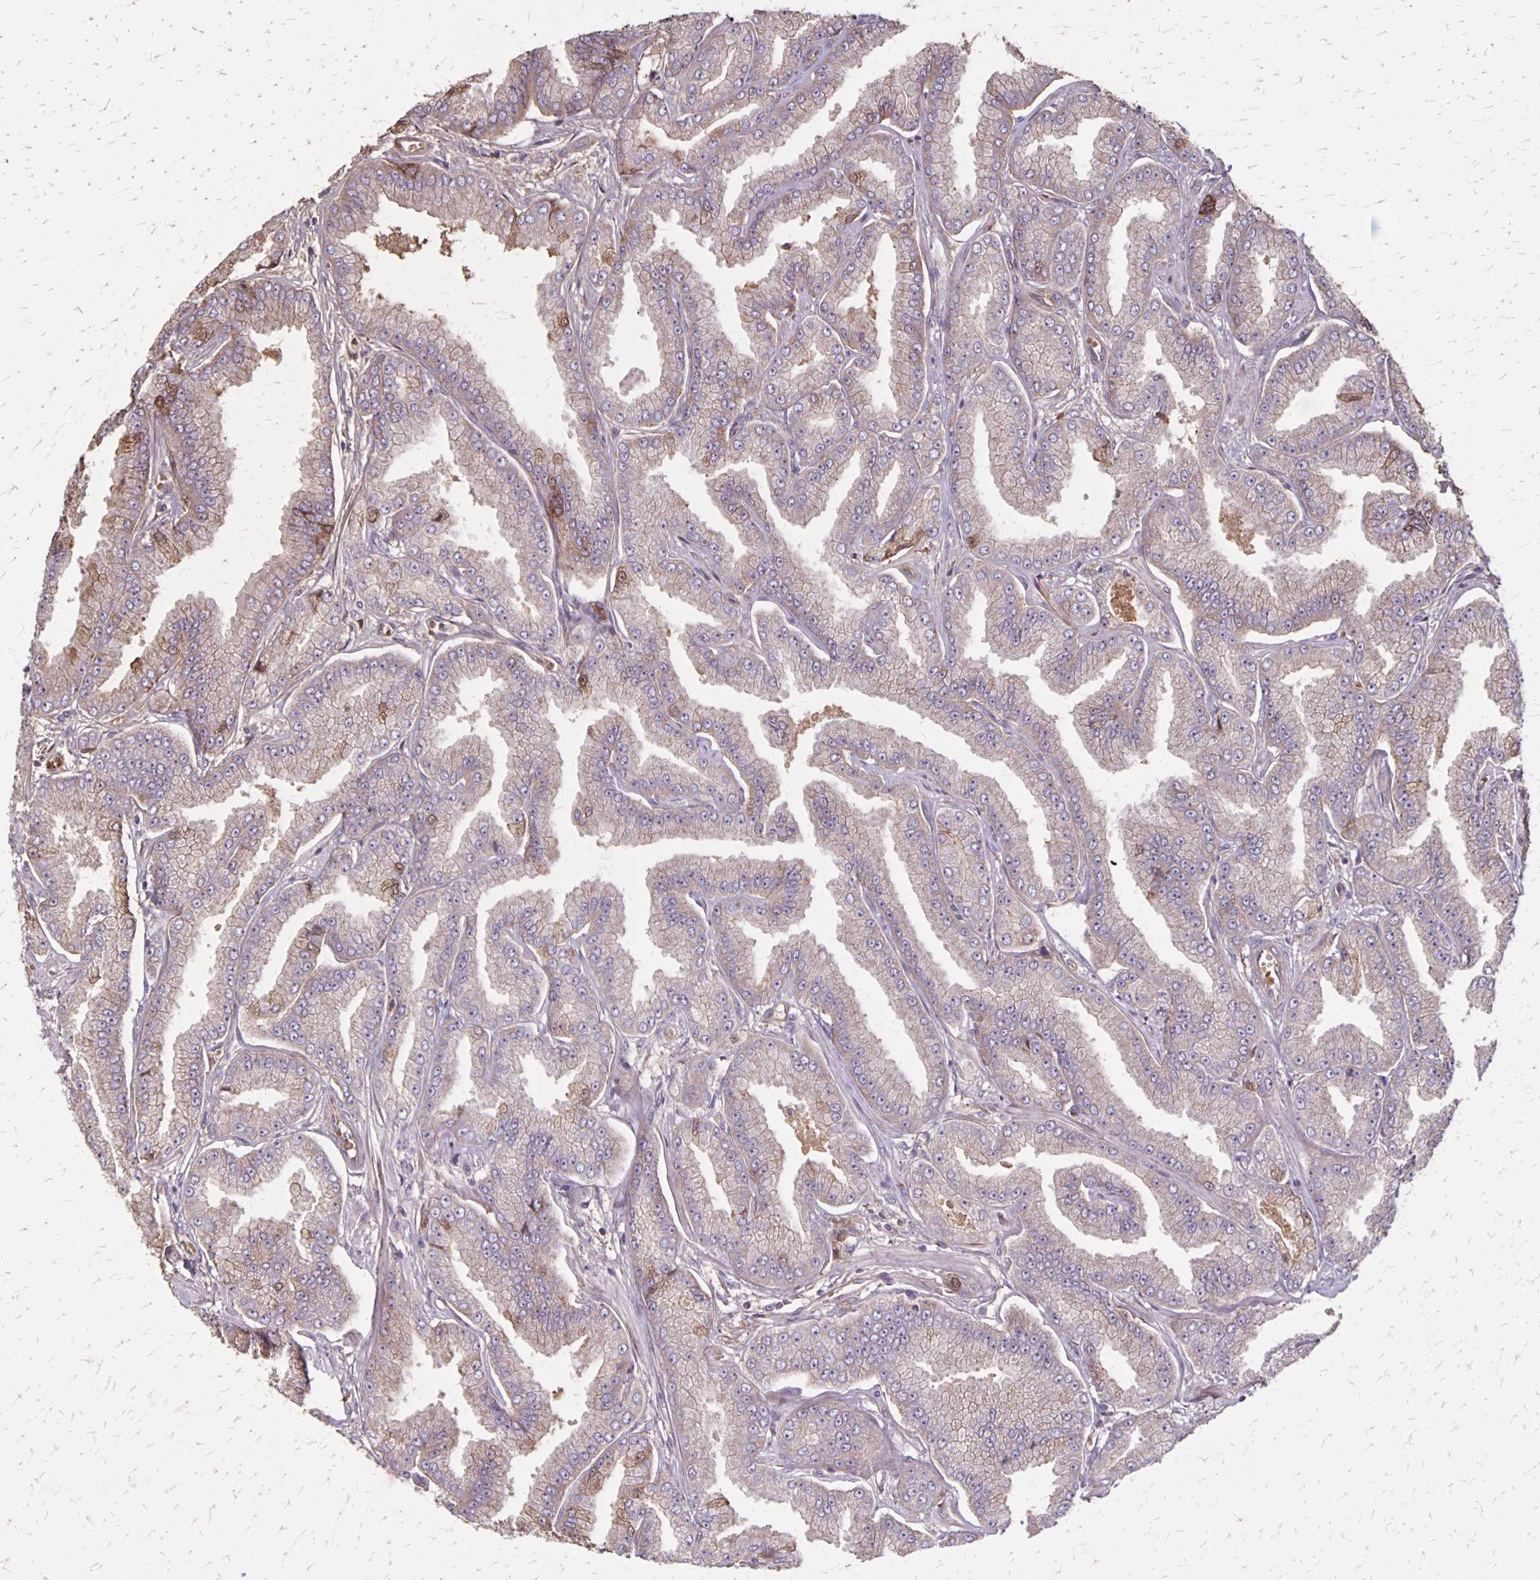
{"staining": {"intensity": "moderate", "quantity": "<25%", "location": "cytoplasmic/membranous"}, "tissue": "prostate cancer", "cell_type": "Tumor cells", "image_type": "cancer", "snomed": [{"axis": "morphology", "description": "Adenocarcinoma, Low grade"}, {"axis": "topography", "description": "Prostate"}], "caption": "Moderate cytoplasmic/membranous staining for a protein is identified in approximately <25% of tumor cells of low-grade adenocarcinoma (prostate) using immunohistochemistry.", "gene": "PROM2", "patient": {"sex": "male", "age": 55}}